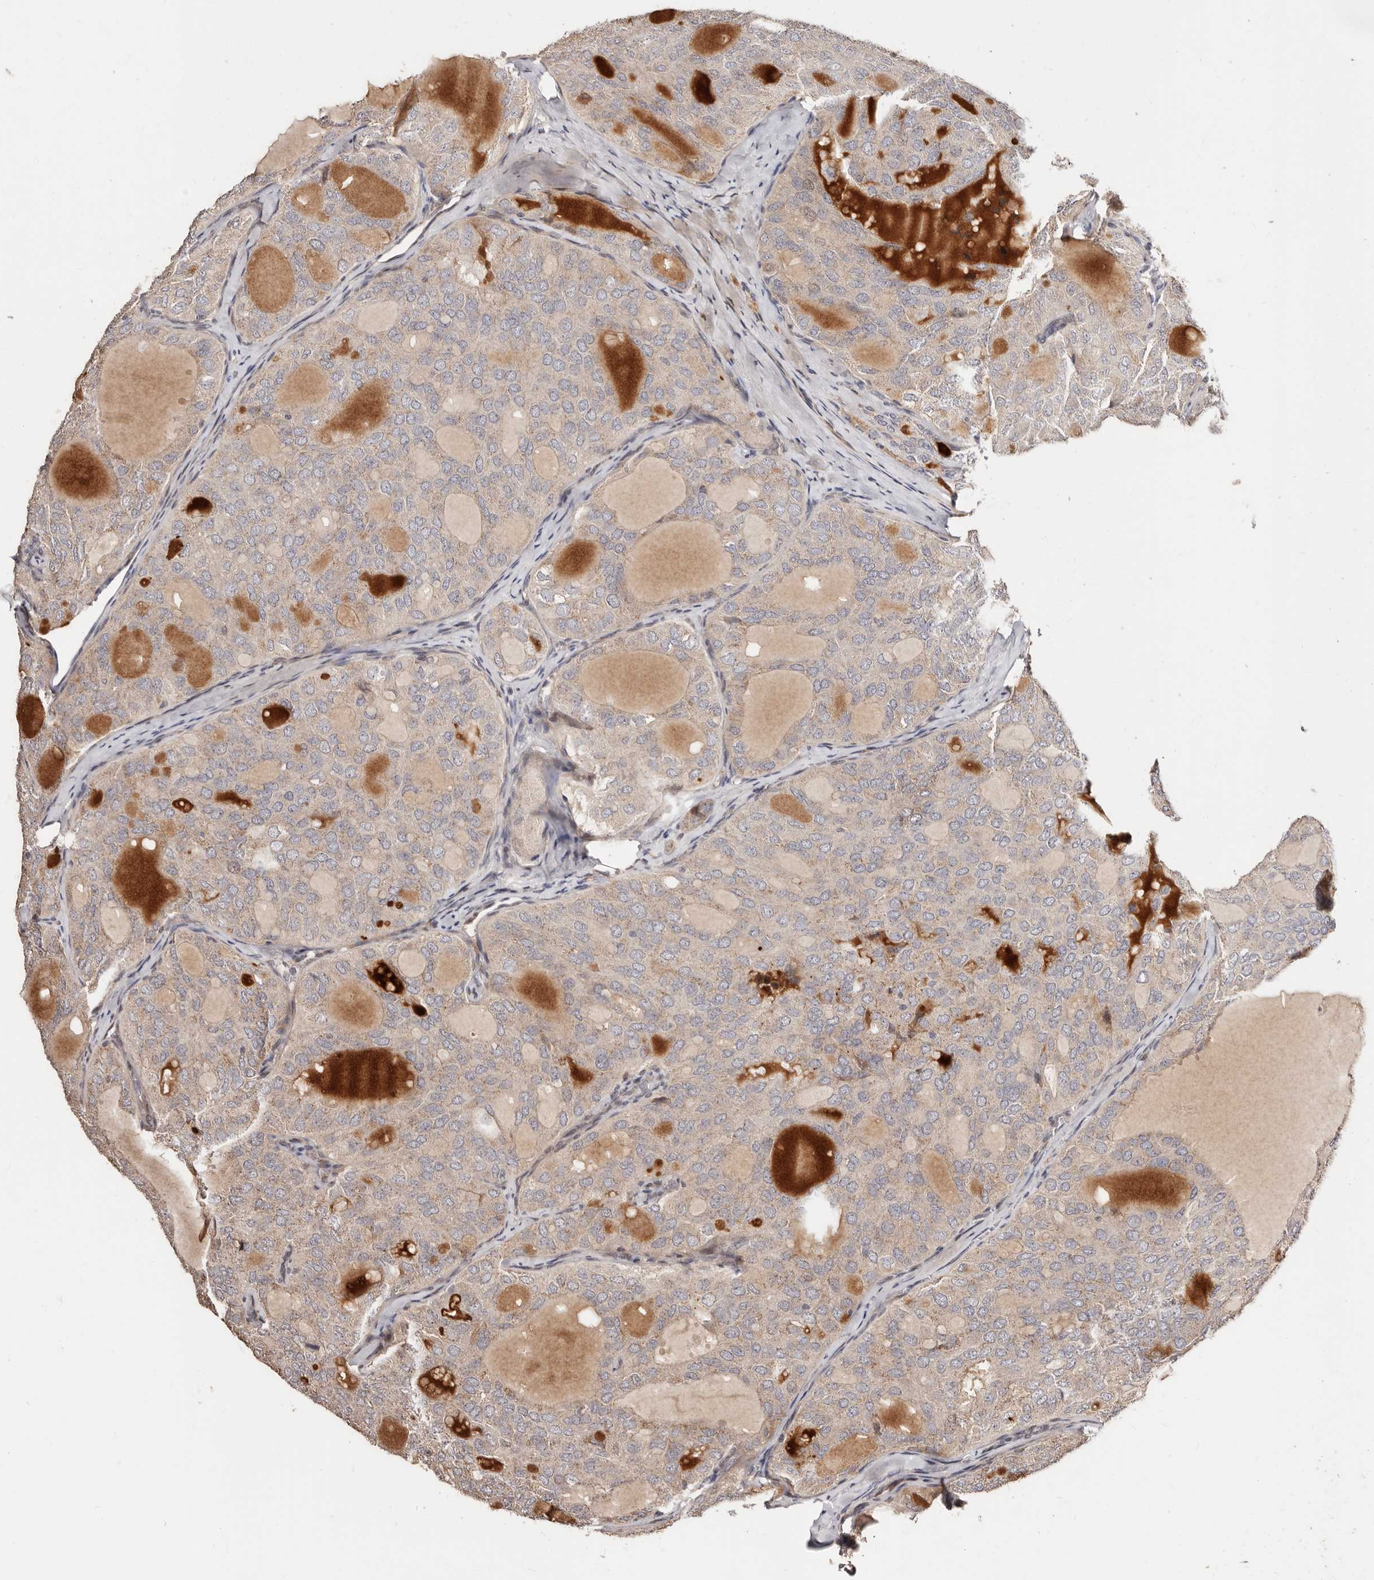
{"staining": {"intensity": "weak", "quantity": "<25%", "location": "cytoplasmic/membranous"}, "tissue": "thyroid cancer", "cell_type": "Tumor cells", "image_type": "cancer", "snomed": [{"axis": "morphology", "description": "Follicular adenoma carcinoma, NOS"}, {"axis": "topography", "description": "Thyroid gland"}], "caption": "Tumor cells show no significant protein staining in thyroid follicular adenoma carcinoma.", "gene": "APOL6", "patient": {"sex": "male", "age": 75}}